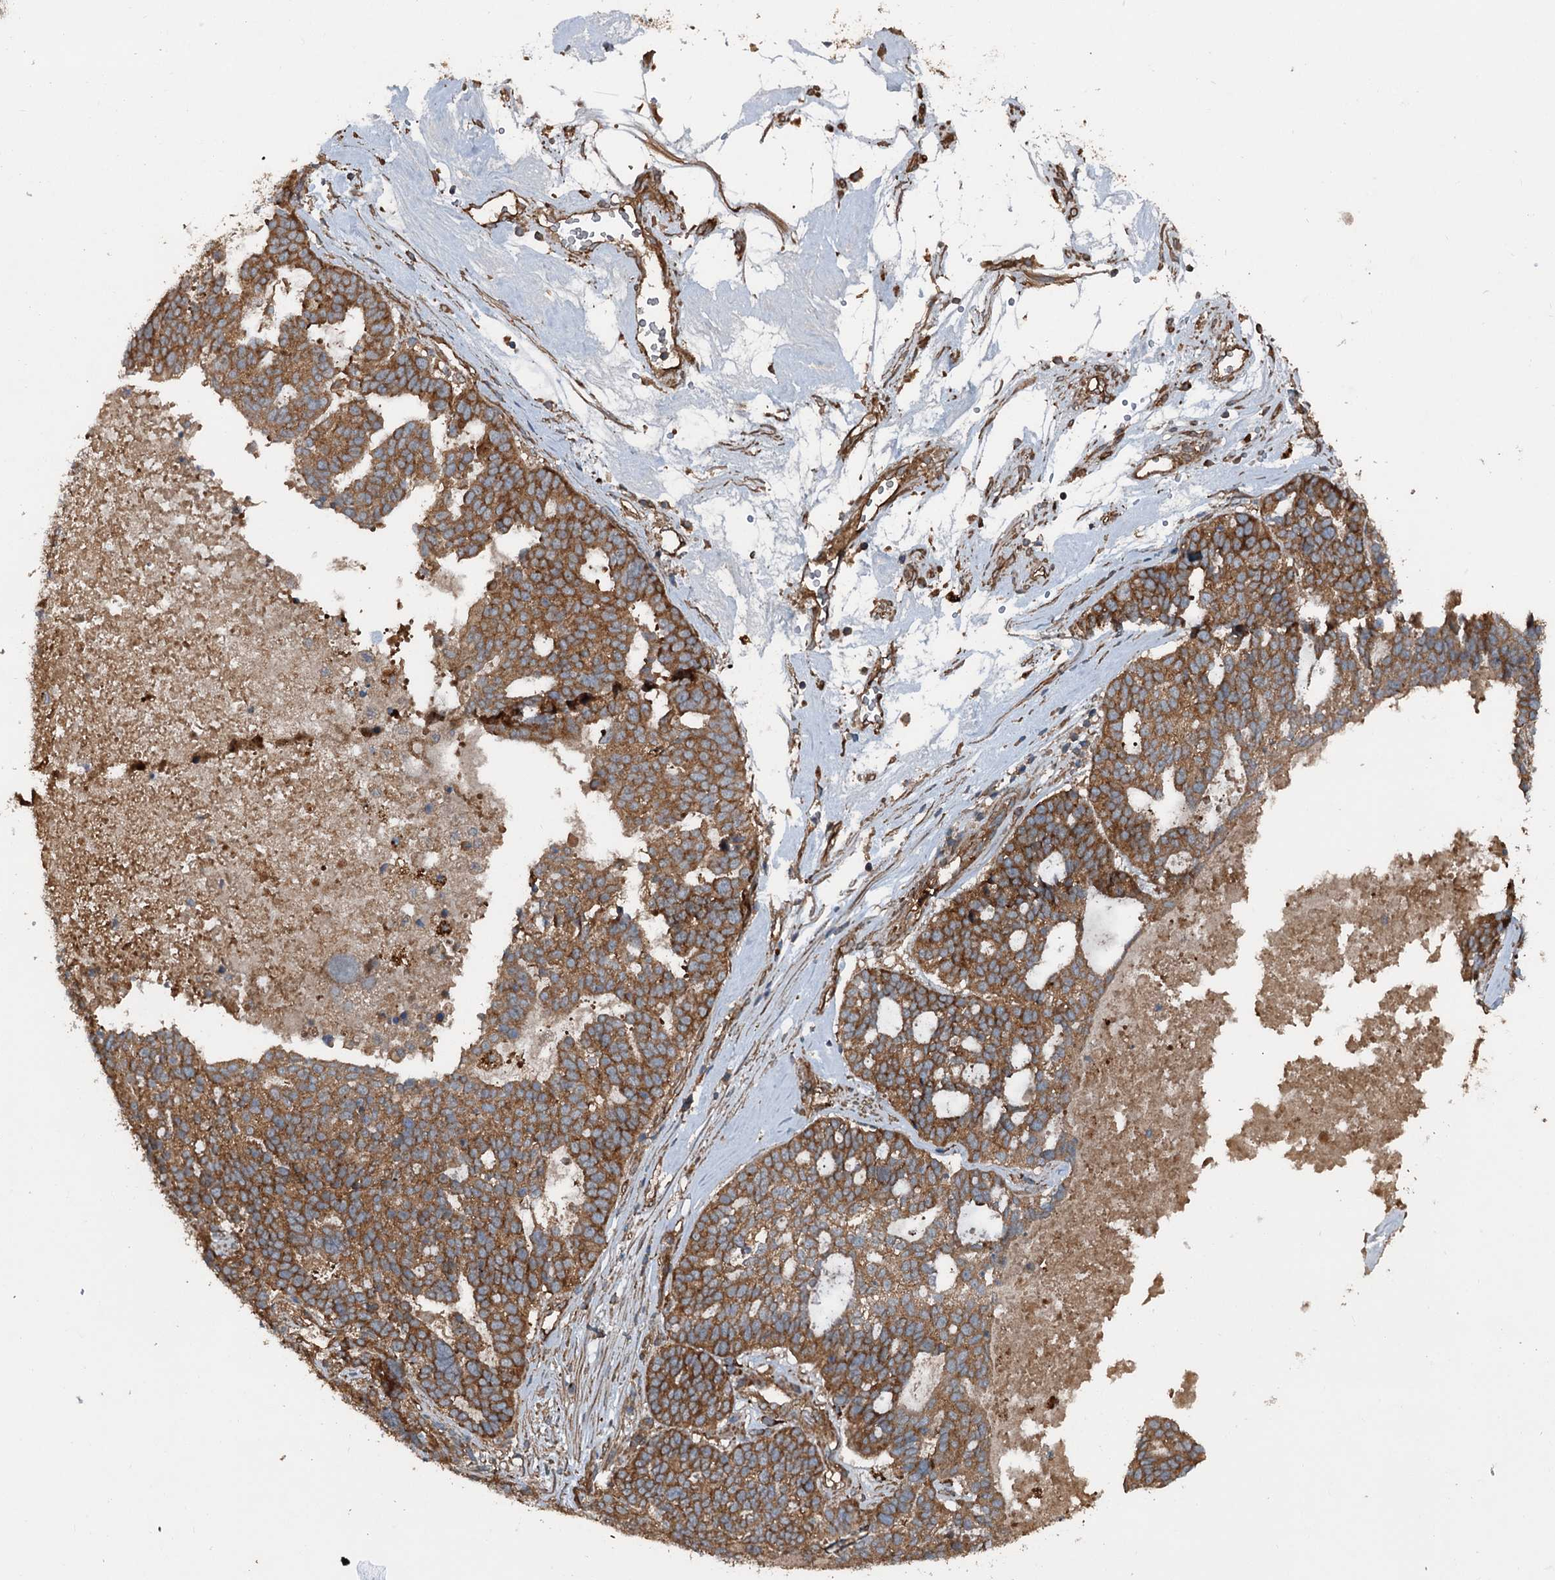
{"staining": {"intensity": "moderate", "quantity": ">75%", "location": "cytoplasmic/membranous"}, "tissue": "ovarian cancer", "cell_type": "Tumor cells", "image_type": "cancer", "snomed": [{"axis": "morphology", "description": "Cystadenocarcinoma, serous, NOS"}, {"axis": "topography", "description": "Ovary"}], "caption": "Approximately >75% of tumor cells in serous cystadenocarcinoma (ovarian) show moderate cytoplasmic/membranous protein positivity as visualized by brown immunohistochemical staining.", "gene": "RNF214", "patient": {"sex": "female", "age": 59}}